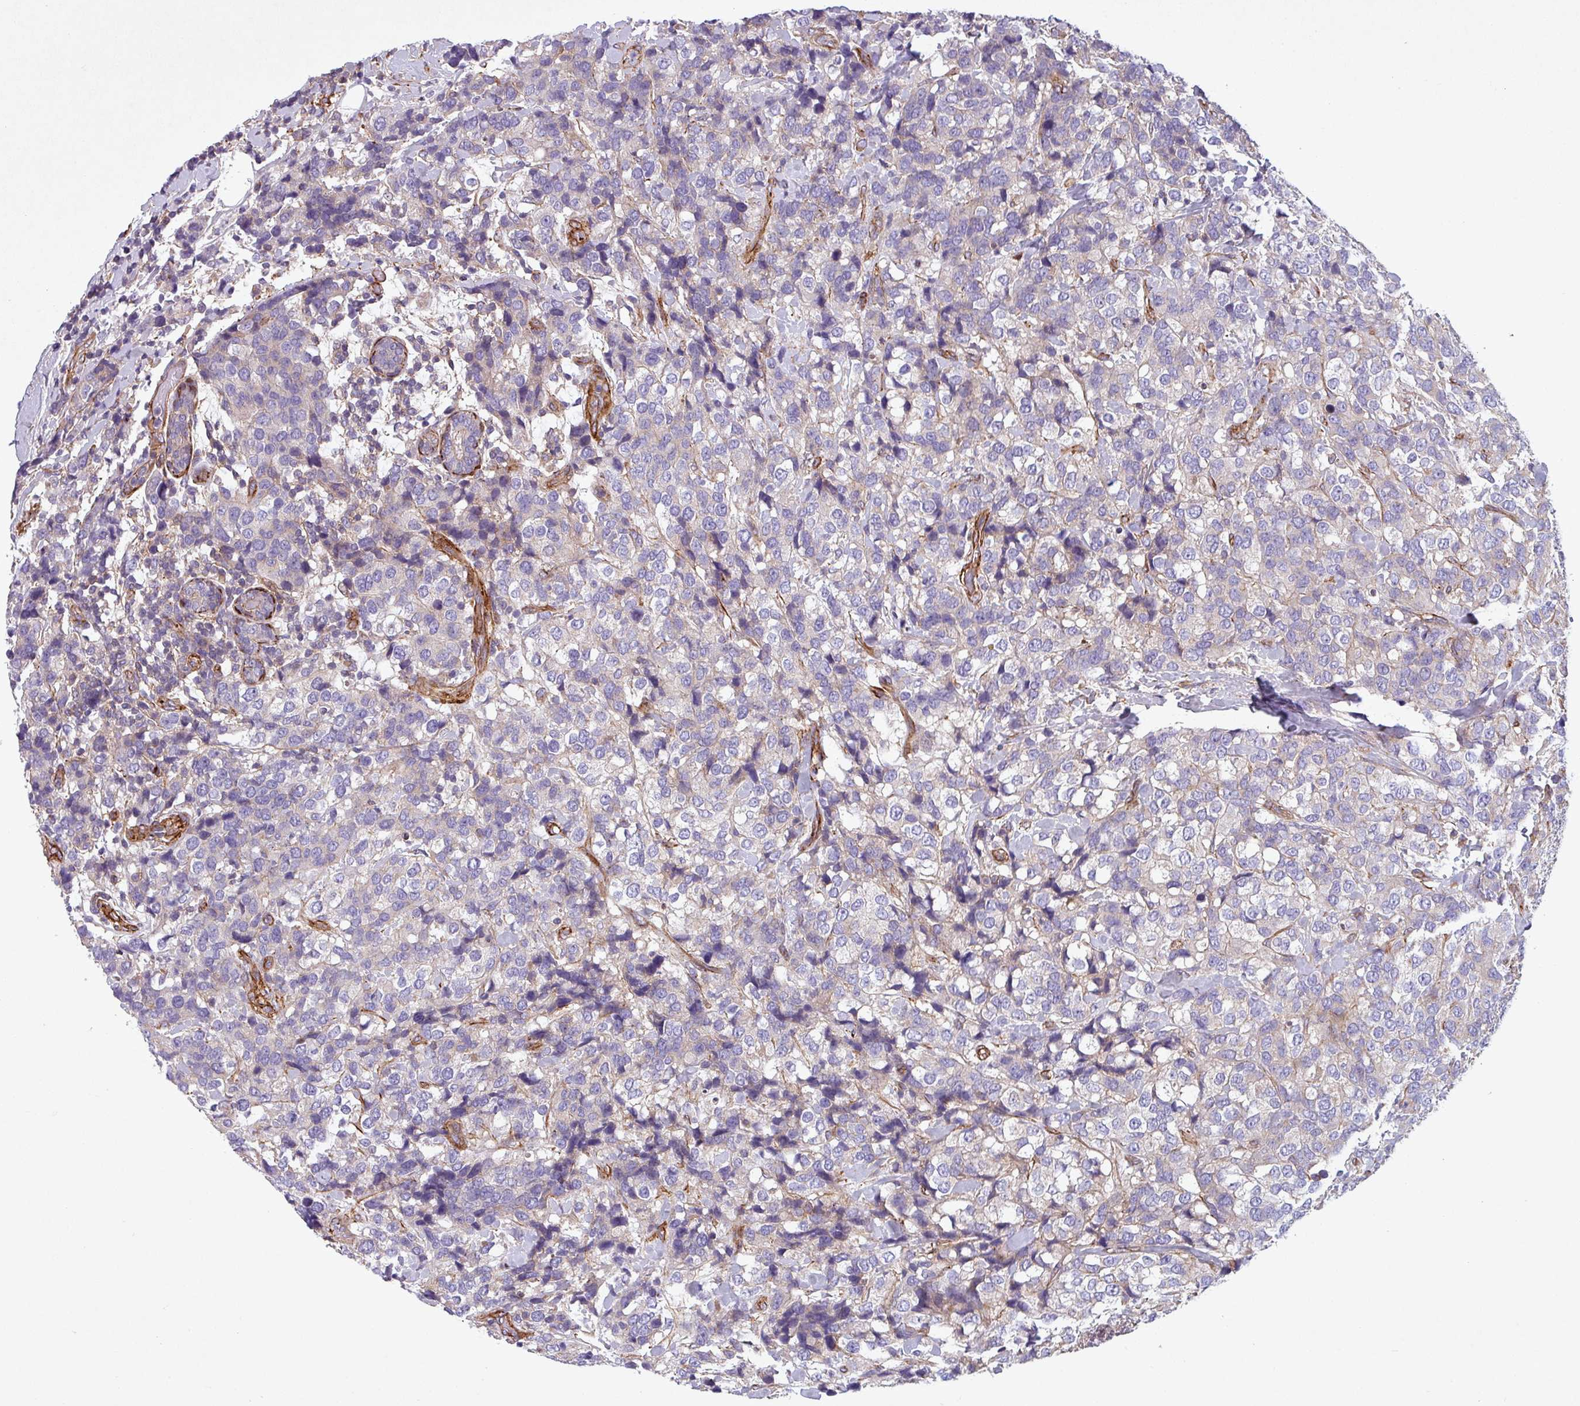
{"staining": {"intensity": "negative", "quantity": "none", "location": "none"}, "tissue": "breast cancer", "cell_type": "Tumor cells", "image_type": "cancer", "snomed": [{"axis": "morphology", "description": "Lobular carcinoma"}, {"axis": "topography", "description": "Breast"}], "caption": "DAB (3,3'-diaminobenzidine) immunohistochemical staining of breast cancer (lobular carcinoma) demonstrates no significant expression in tumor cells.", "gene": "ATP2C2", "patient": {"sex": "female", "age": 59}}